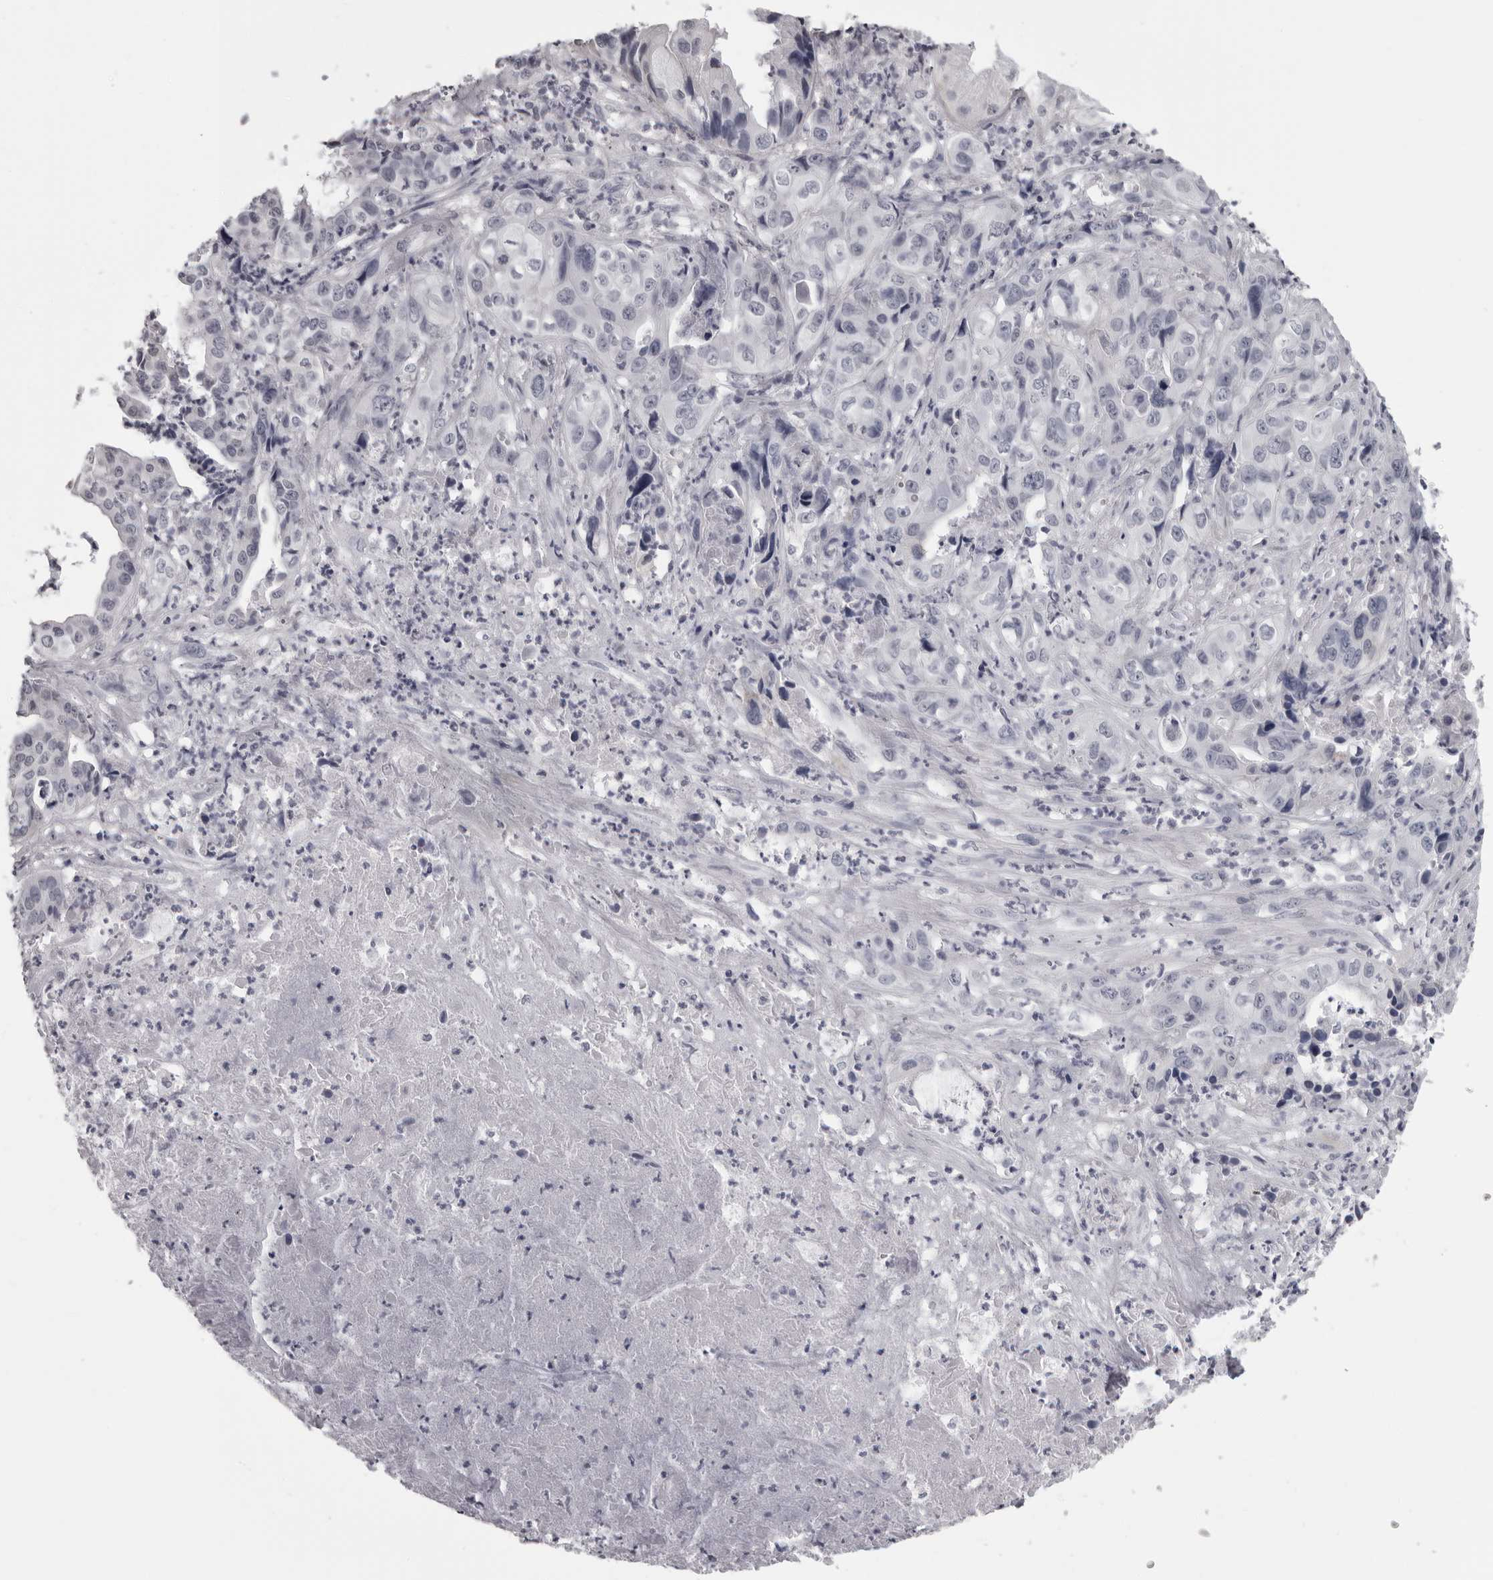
{"staining": {"intensity": "negative", "quantity": "none", "location": "none"}, "tissue": "liver cancer", "cell_type": "Tumor cells", "image_type": "cancer", "snomed": [{"axis": "morphology", "description": "Cholangiocarcinoma"}, {"axis": "topography", "description": "Liver"}], "caption": "This is an immunohistochemistry image of human liver cancer. There is no positivity in tumor cells.", "gene": "DNALI1", "patient": {"sex": "female", "age": 61}}